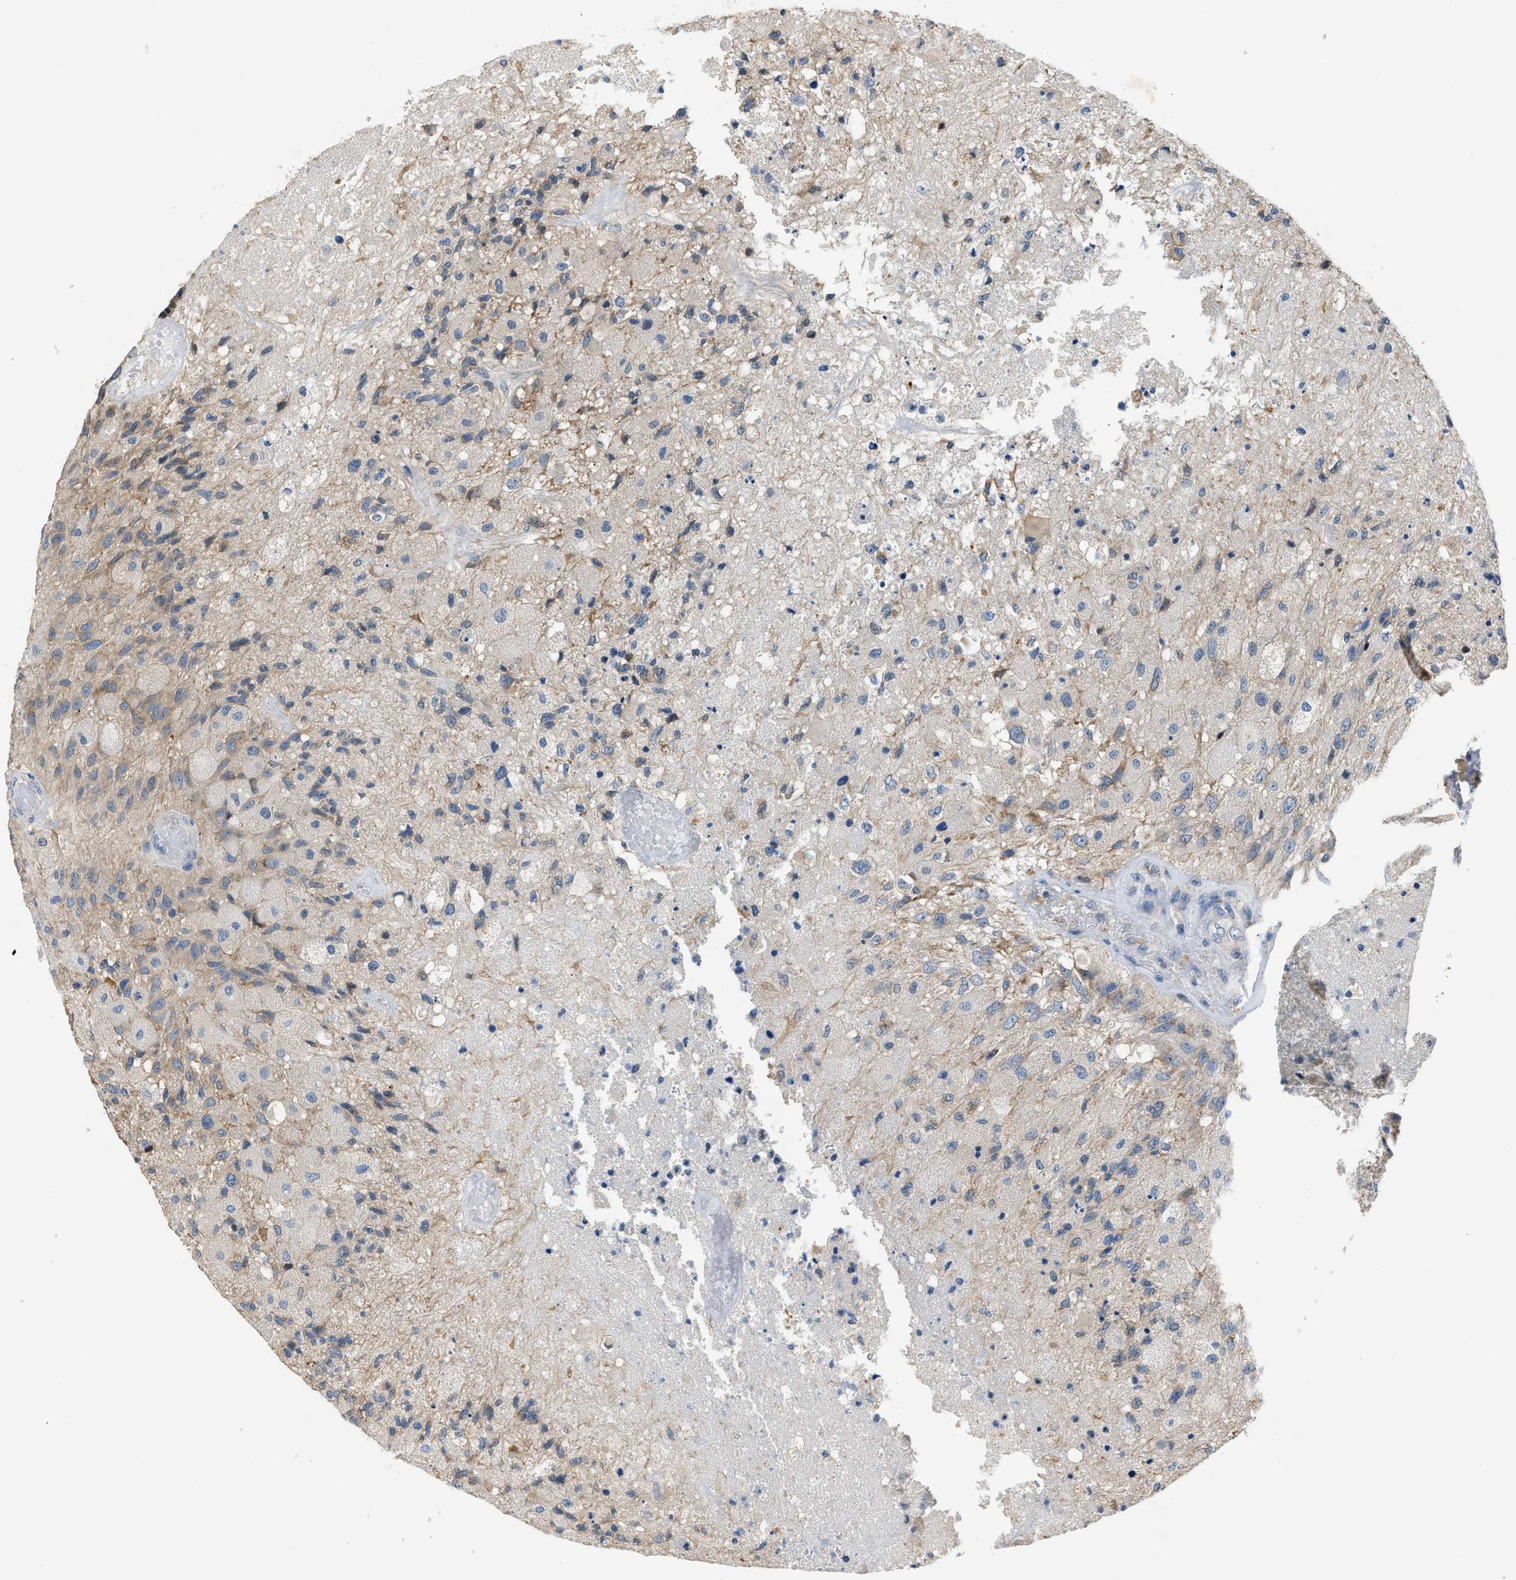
{"staining": {"intensity": "weak", "quantity": "25%-75%", "location": "cytoplasmic/membranous"}, "tissue": "glioma", "cell_type": "Tumor cells", "image_type": "cancer", "snomed": [{"axis": "morphology", "description": "Normal tissue, NOS"}, {"axis": "morphology", "description": "Glioma, malignant, High grade"}, {"axis": "topography", "description": "Cerebral cortex"}], "caption": "A high-resolution image shows immunohistochemistry (IHC) staining of glioma, which displays weak cytoplasmic/membranous staining in approximately 25%-75% of tumor cells.", "gene": "TOMM34", "patient": {"sex": "male", "age": 77}}